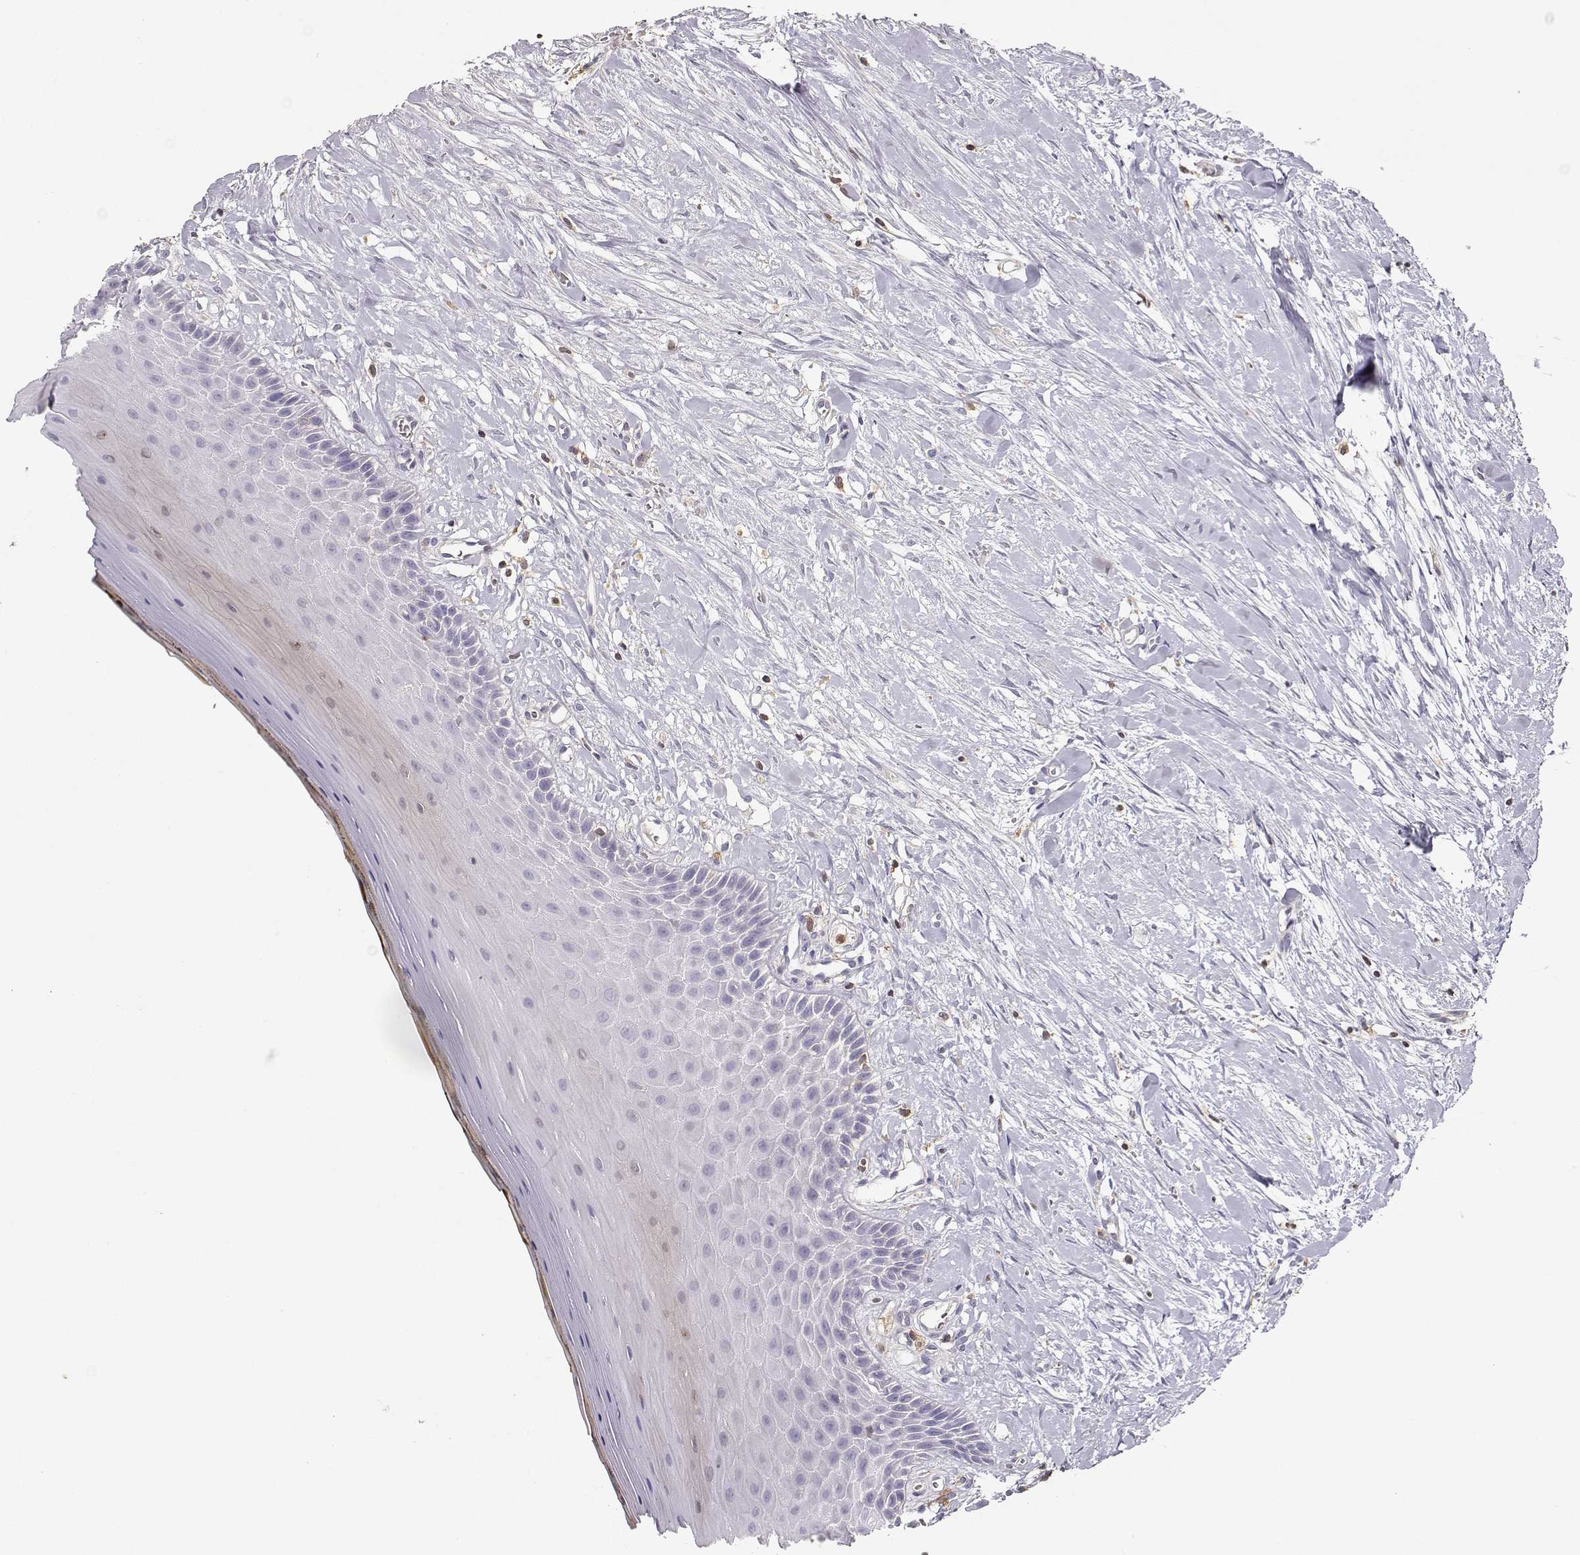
{"staining": {"intensity": "negative", "quantity": "none", "location": "none"}, "tissue": "oral mucosa", "cell_type": "Squamous epithelial cells", "image_type": "normal", "snomed": [{"axis": "morphology", "description": "Normal tissue, NOS"}, {"axis": "topography", "description": "Oral tissue"}], "caption": "Protein analysis of normal oral mucosa displays no significant expression in squamous epithelial cells.", "gene": "VAV1", "patient": {"sex": "female", "age": 43}}